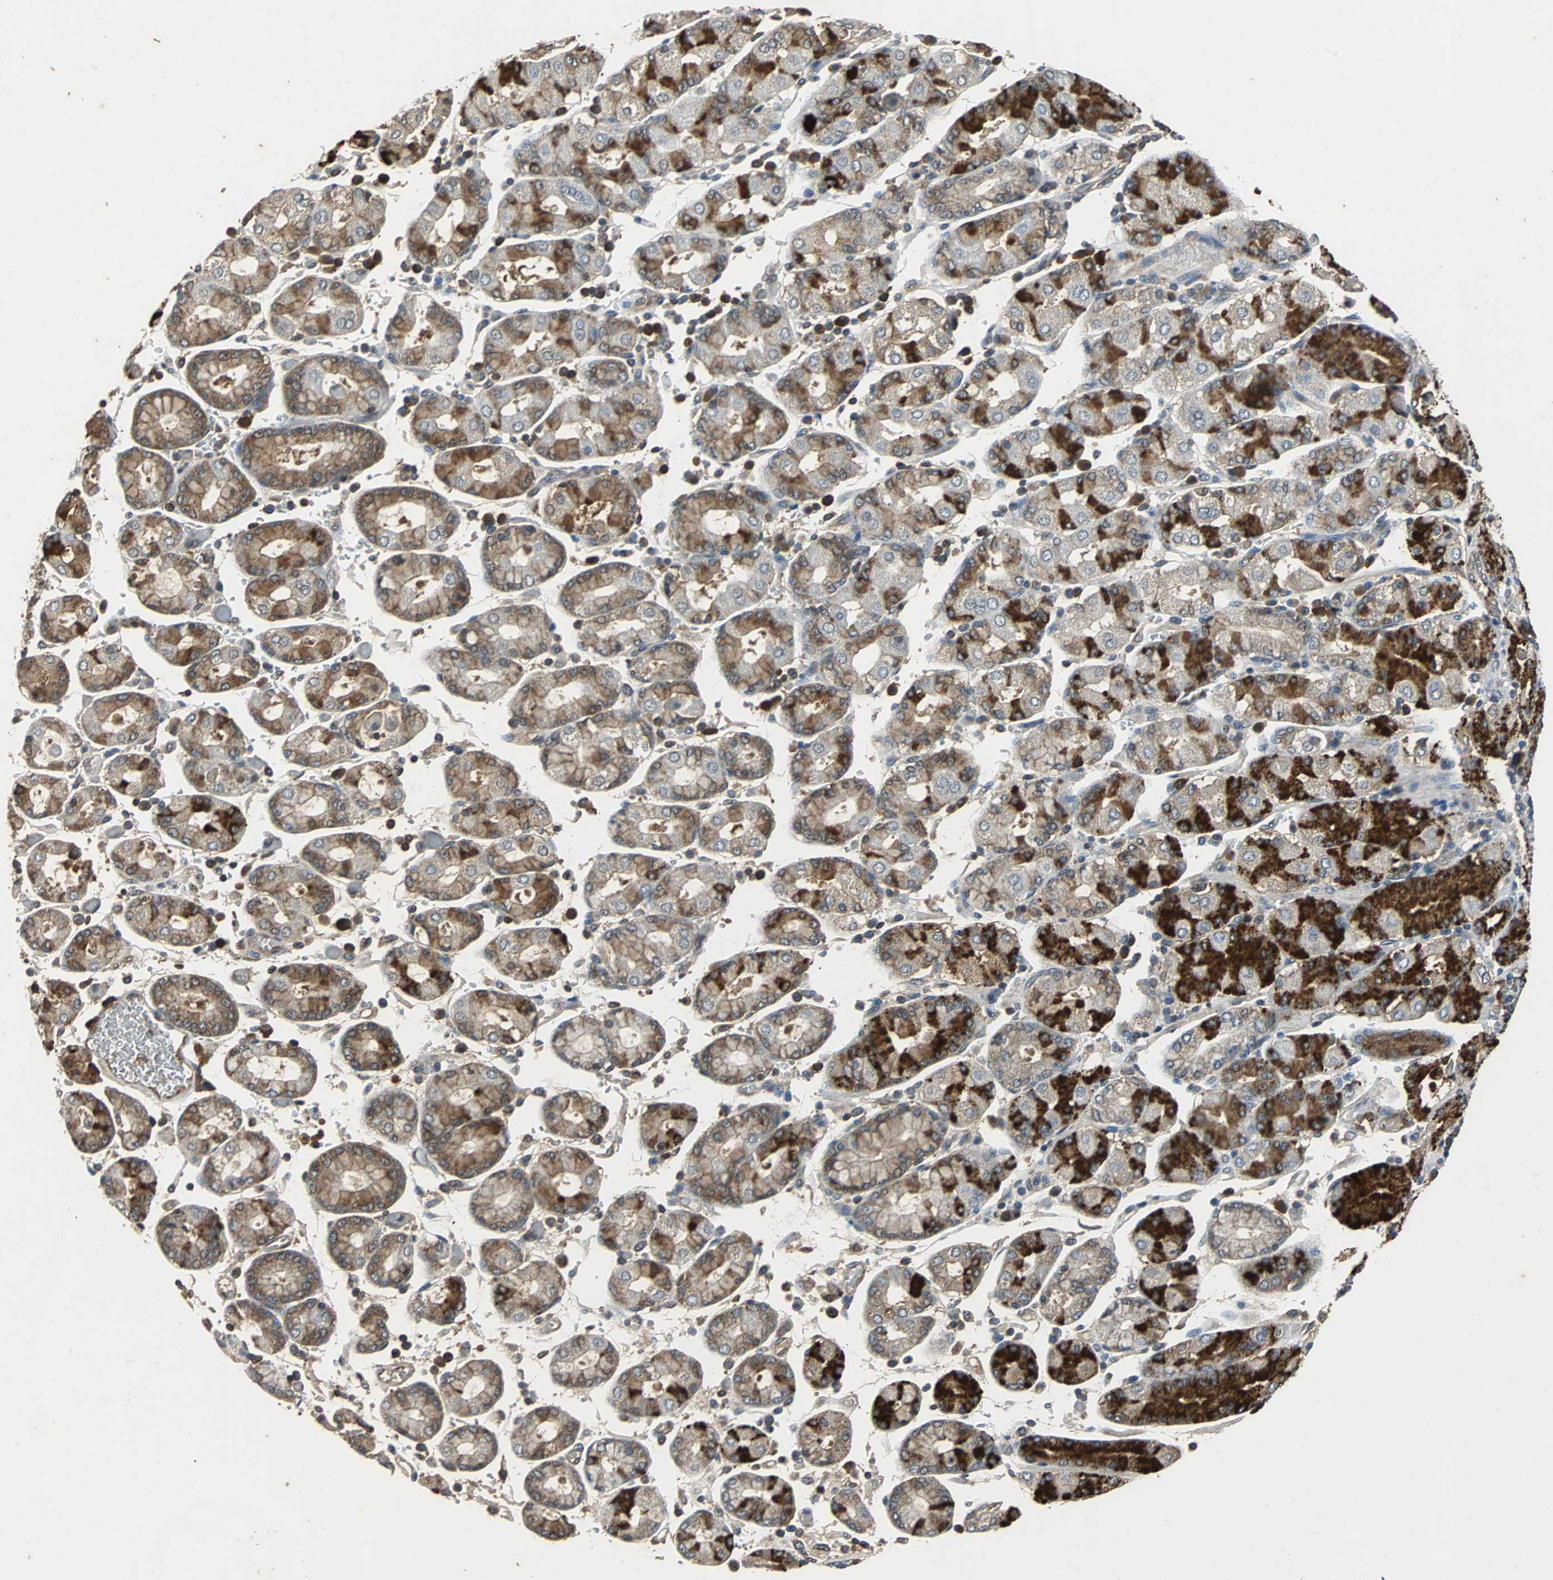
{"staining": {"intensity": "strong", "quantity": "25%-75%", "location": "cytoplasmic/membranous"}, "tissue": "stomach cancer", "cell_type": "Tumor cells", "image_type": "cancer", "snomed": [{"axis": "morphology", "description": "Normal tissue, NOS"}, {"axis": "morphology", "description": "Adenocarcinoma, NOS"}, {"axis": "topography", "description": "Stomach, upper"}, {"axis": "topography", "description": "Stomach"}], "caption": "Immunohistochemistry (DAB) staining of human stomach cancer (adenocarcinoma) demonstrates strong cytoplasmic/membranous protein positivity in approximately 25%-75% of tumor cells.", "gene": "VBP1", "patient": {"sex": "male", "age": 59}}